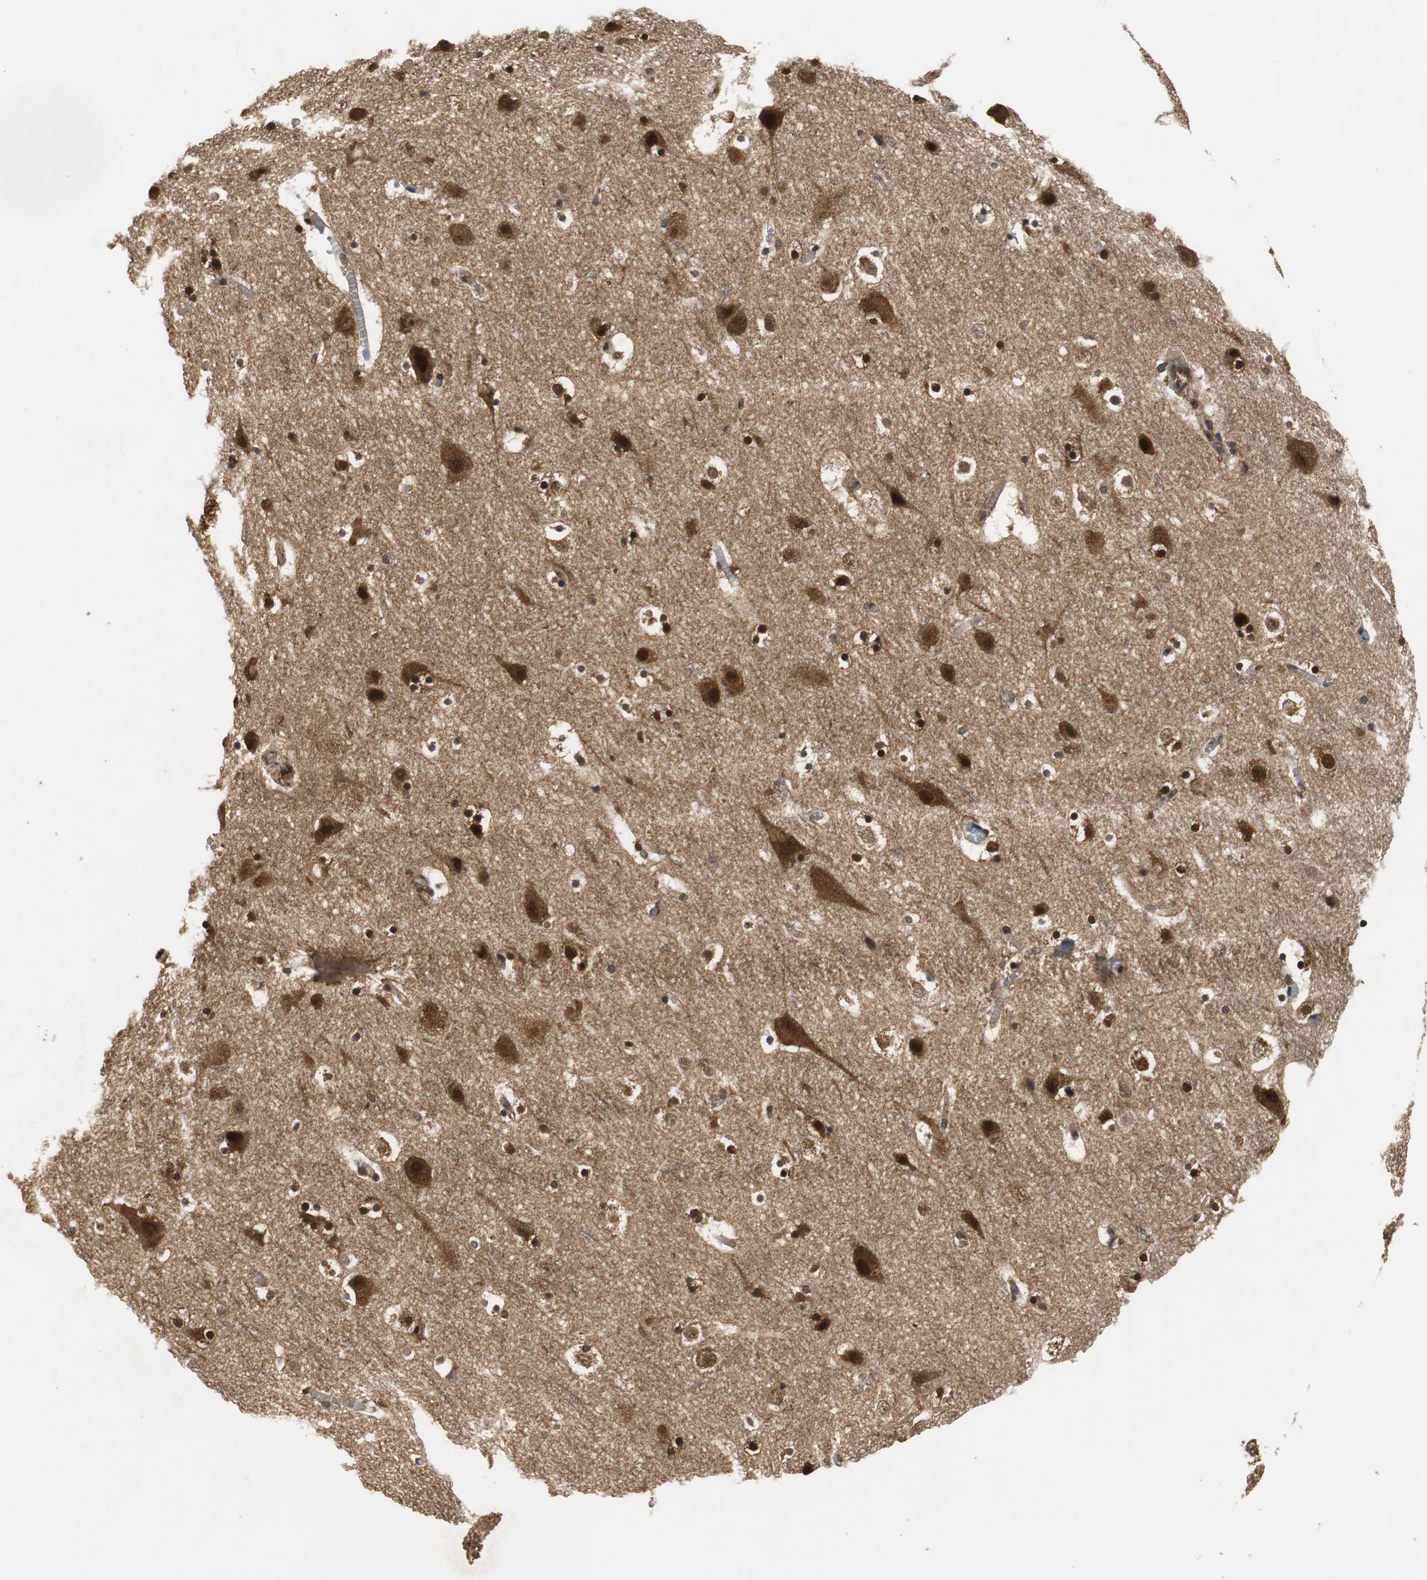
{"staining": {"intensity": "moderate", "quantity": ">75%", "location": "cytoplasmic/membranous"}, "tissue": "cerebral cortex", "cell_type": "Endothelial cells", "image_type": "normal", "snomed": [{"axis": "morphology", "description": "Normal tissue, NOS"}, {"axis": "topography", "description": "Cerebral cortex"}], "caption": "Human cerebral cortex stained with a brown dye displays moderate cytoplasmic/membranous positive positivity in approximately >75% of endothelial cells.", "gene": "UBQLN2", "patient": {"sex": "male", "age": 45}}